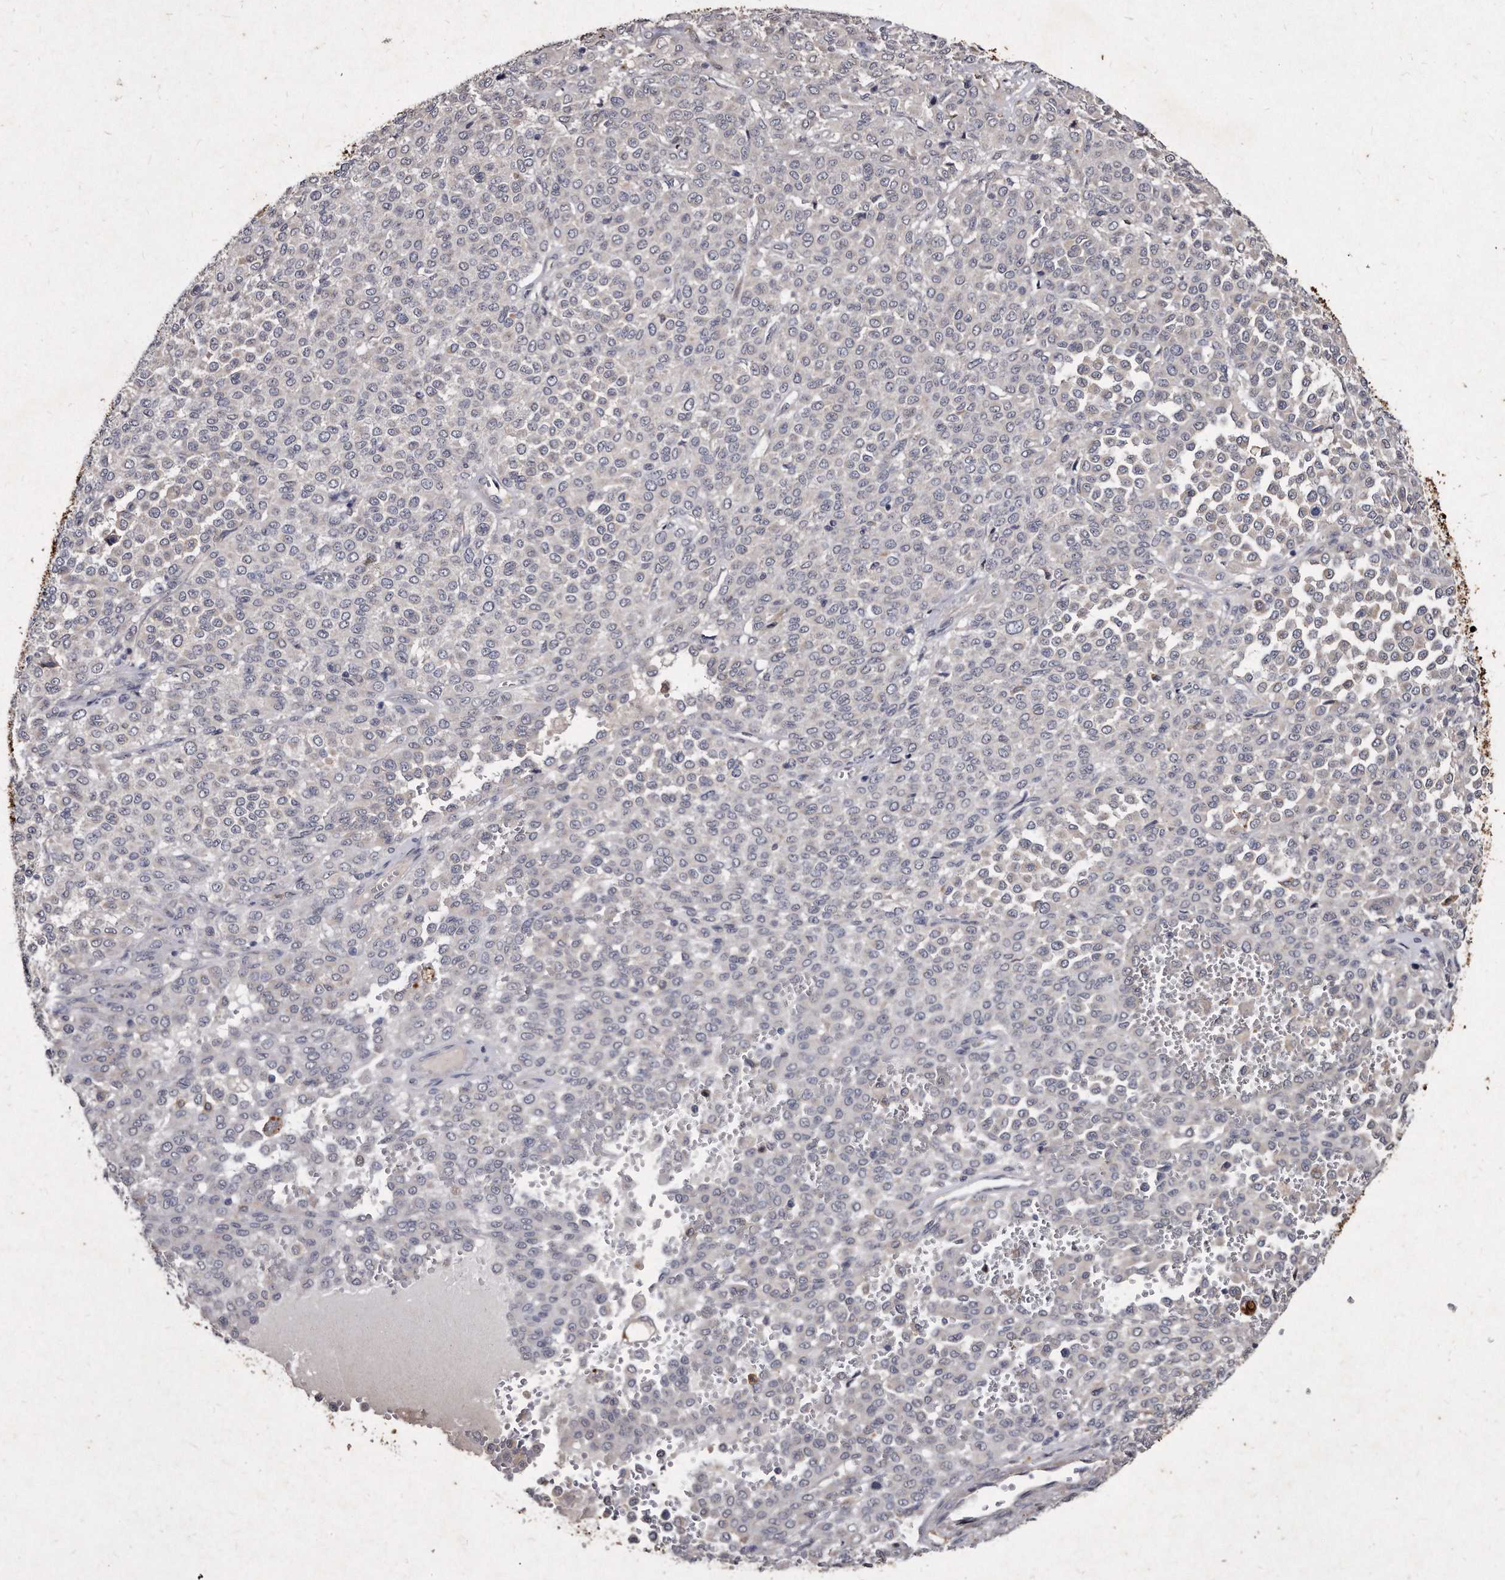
{"staining": {"intensity": "negative", "quantity": "none", "location": "none"}, "tissue": "melanoma", "cell_type": "Tumor cells", "image_type": "cancer", "snomed": [{"axis": "morphology", "description": "Malignant melanoma, Metastatic site"}, {"axis": "topography", "description": "Pancreas"}], "caption": "Tumor cells are negative for protein expression in human malignant melanoma (metastatic site).", "gene": "KLHDC3", "patient": {"sex": "female", "age": 30}}